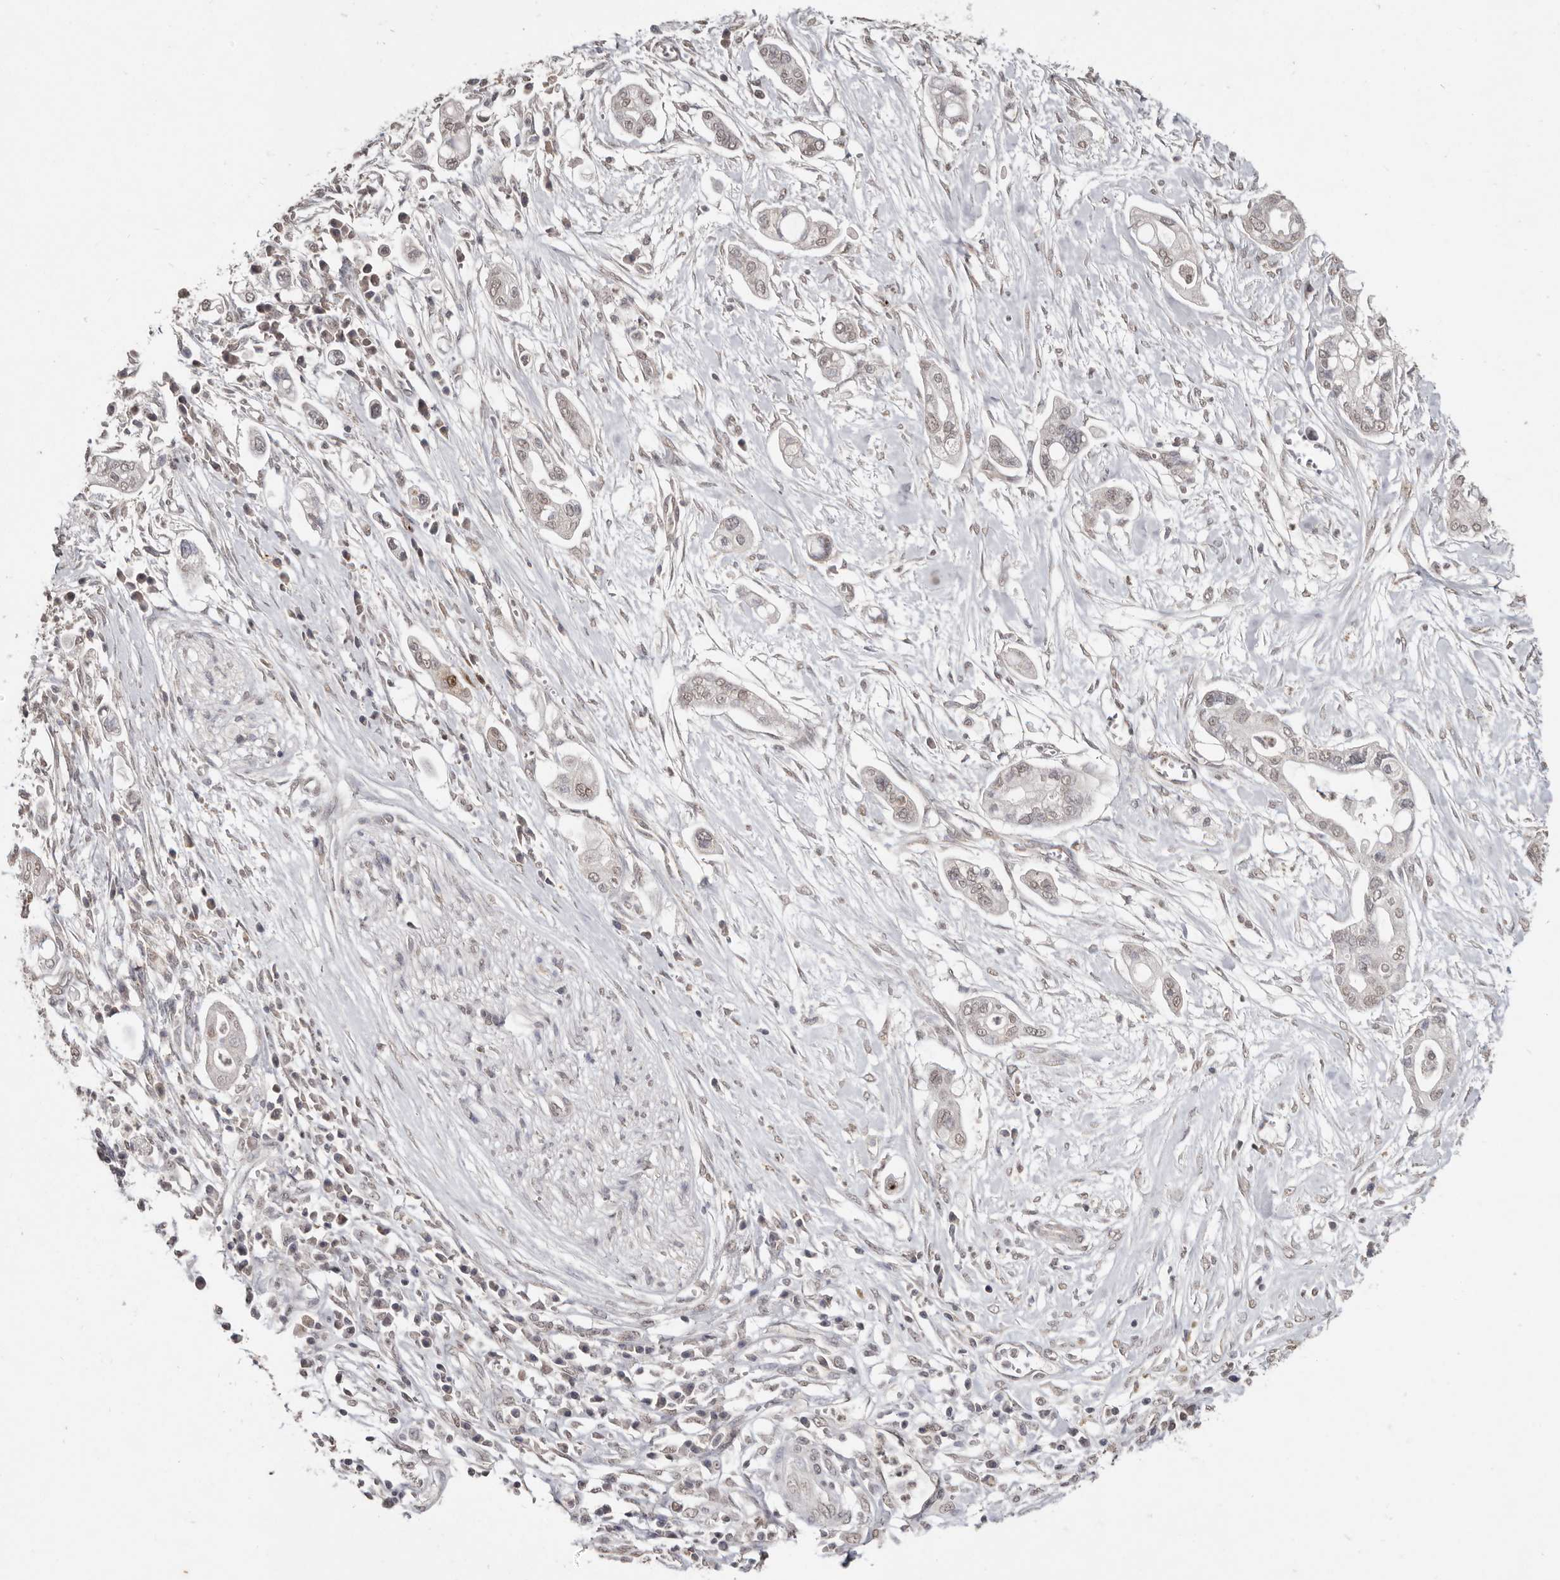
{"staining": {"intensity": "weak", "quantity": ">75%", "location": "nuclear"}, "tissue": "pancreatic cancer", "cell_type": "Tumor cells", "image_type": "cancer", "snomed": [{"axis": "morphology", "description": "Adenocarcinoma, NOS"}, {"axis": "topography", "description": "Pancreas"}], "caption": "The micrograph exhibits immunohistochemical staining of pancreatic cancer (adenocarcinoma). There is weak nuclear expression is appreciated in about >75% of tumor cells.", "gene": "LINGO2", "patient": {"sex": "male", "age": 68}}